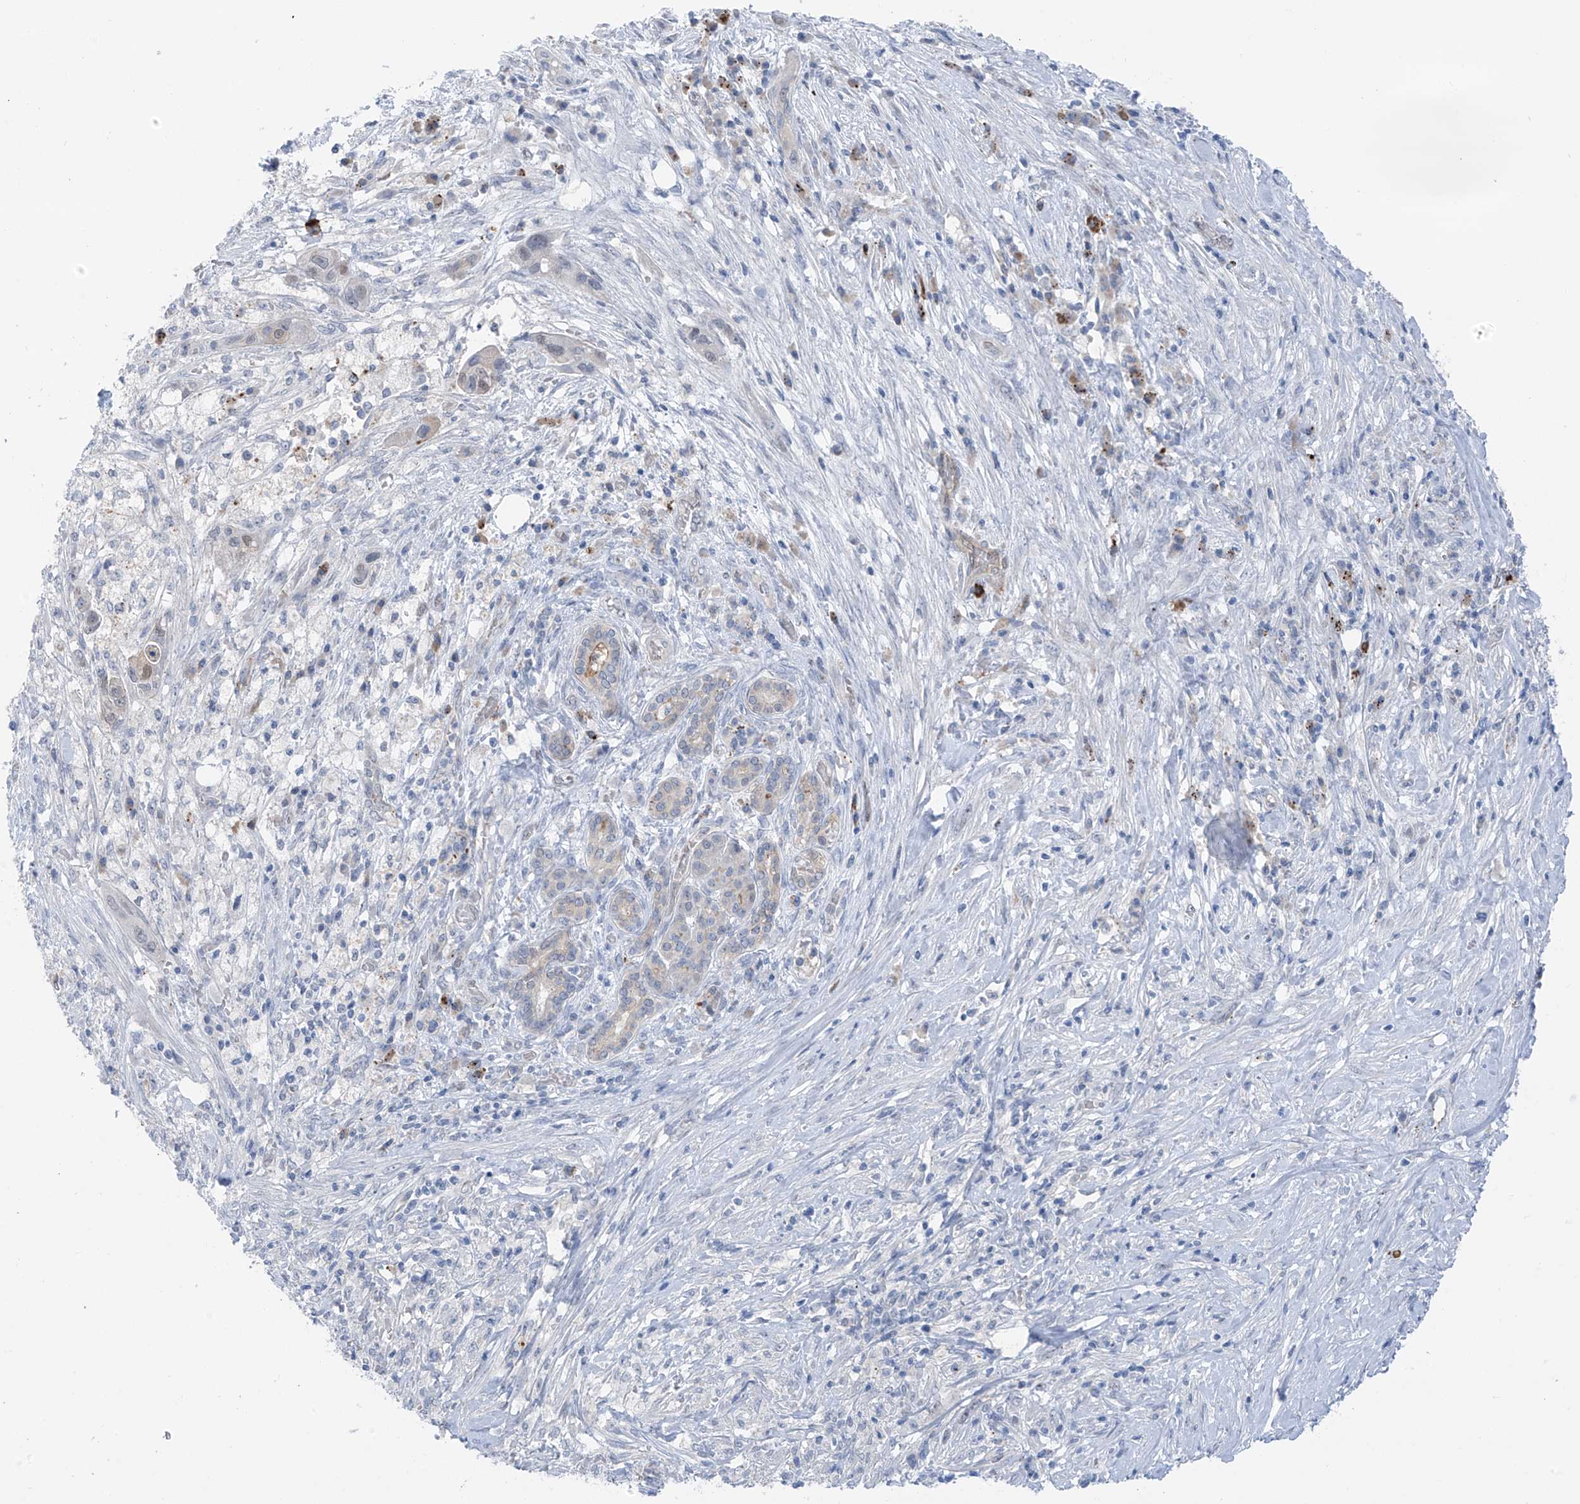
{"staining": {"intensity": "negative", "quantity": "none", "location": "none"}, "tissue": "pancreatic cancer", "cell_type": "Tumor cells", "image_type": "cancer", "snomed": [{"axis": "morphology", "description": "Adenocarcinoma, NOS"}, {"axis": "topography", "description": "Pancreas"}], "caption": "The micrograph exhibits no significant positivity in tumor cells of pancreatic adenocarcinoma. The staining was performed using DAB to visualize the protein expression in brown, while the nuclei were stained in blue with hematoxylin (Magnification: 20x).", "gene": "ZNF793", "patient": {"sex": "female", "age": 73}}